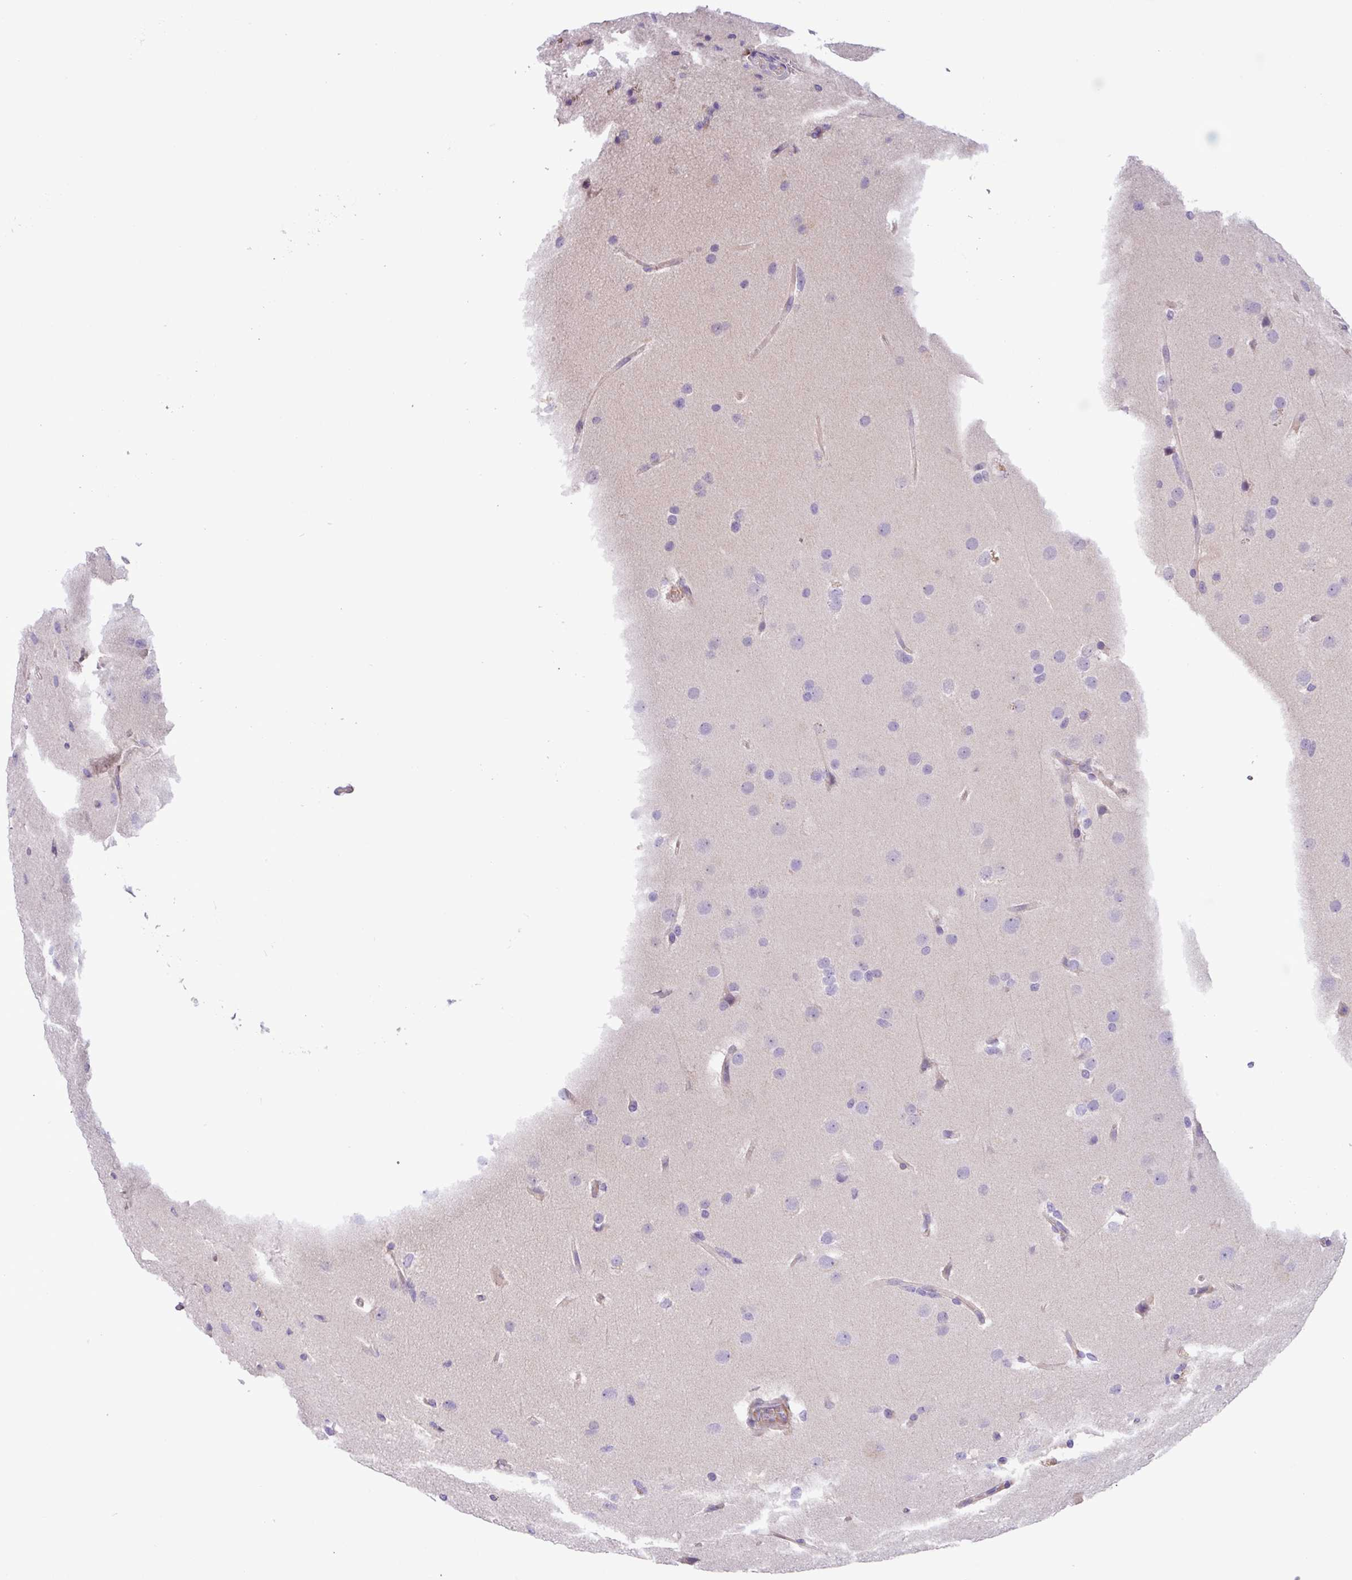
{"staining": {"intensity": "negative", "quantity": "none", "location": "none"}, "tissue": "glioma", "cell_type": "Tumor cells", "image_type": "cancer", "snomed": [{"axis": "morphology", "description": "Glioma, malignant, Low grade"}, {"axis": "topography", "description": "Brain"}], "caption": "An immunohistochemistry (IHC) photomicrograph of malignant low-grade glioma is shown. There is no staining in tumor cells of malignant low-grade glioma. (Stains: DAB (3,3'-diaminobenzidine) immunohistochemistry (IHC) with hematoxylin counter stain, Microscopy: brightfield microscopy at high magnification).", "gene": "MRM2", "patient": {"sex": "female", "age": 37}}